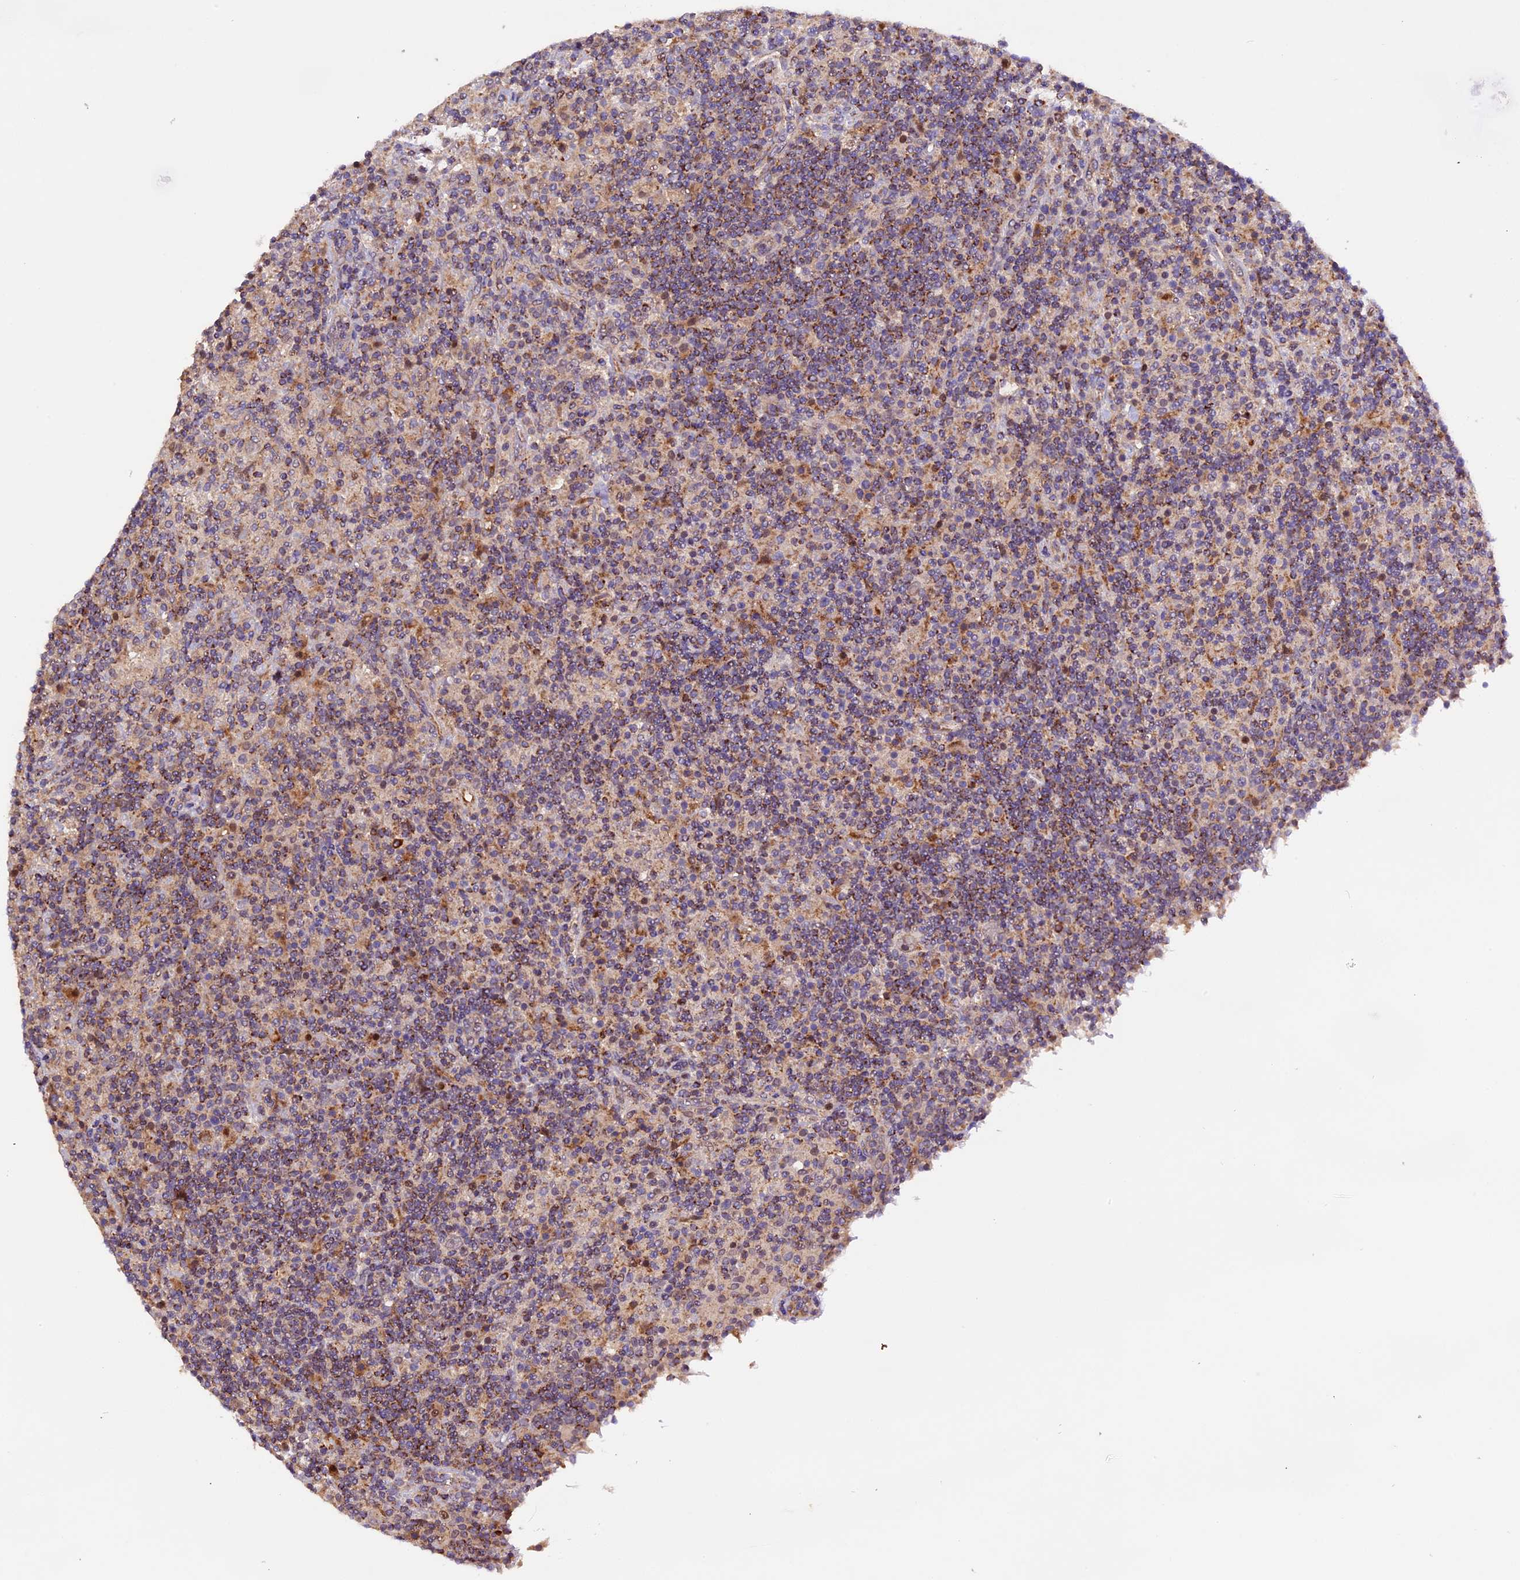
{"staining": {"intensity": "negative", "quantity": "none", "location": "none"}, "tissue": "lymphoma", "cell_type": "Tumor cells", "image_type": "cancer", "snomed": [{"axis": "morphology", "description": "Hodgkin's disease, NOS"}, {"axis": "topography", "description": "Lymph node"}], "caption": "Hodgkin's disease was stained to show a protein in brown. There is no significant staining in tumor cells.", "gene": "METTL22", "patient": {"sex": "male", "age": 70}}